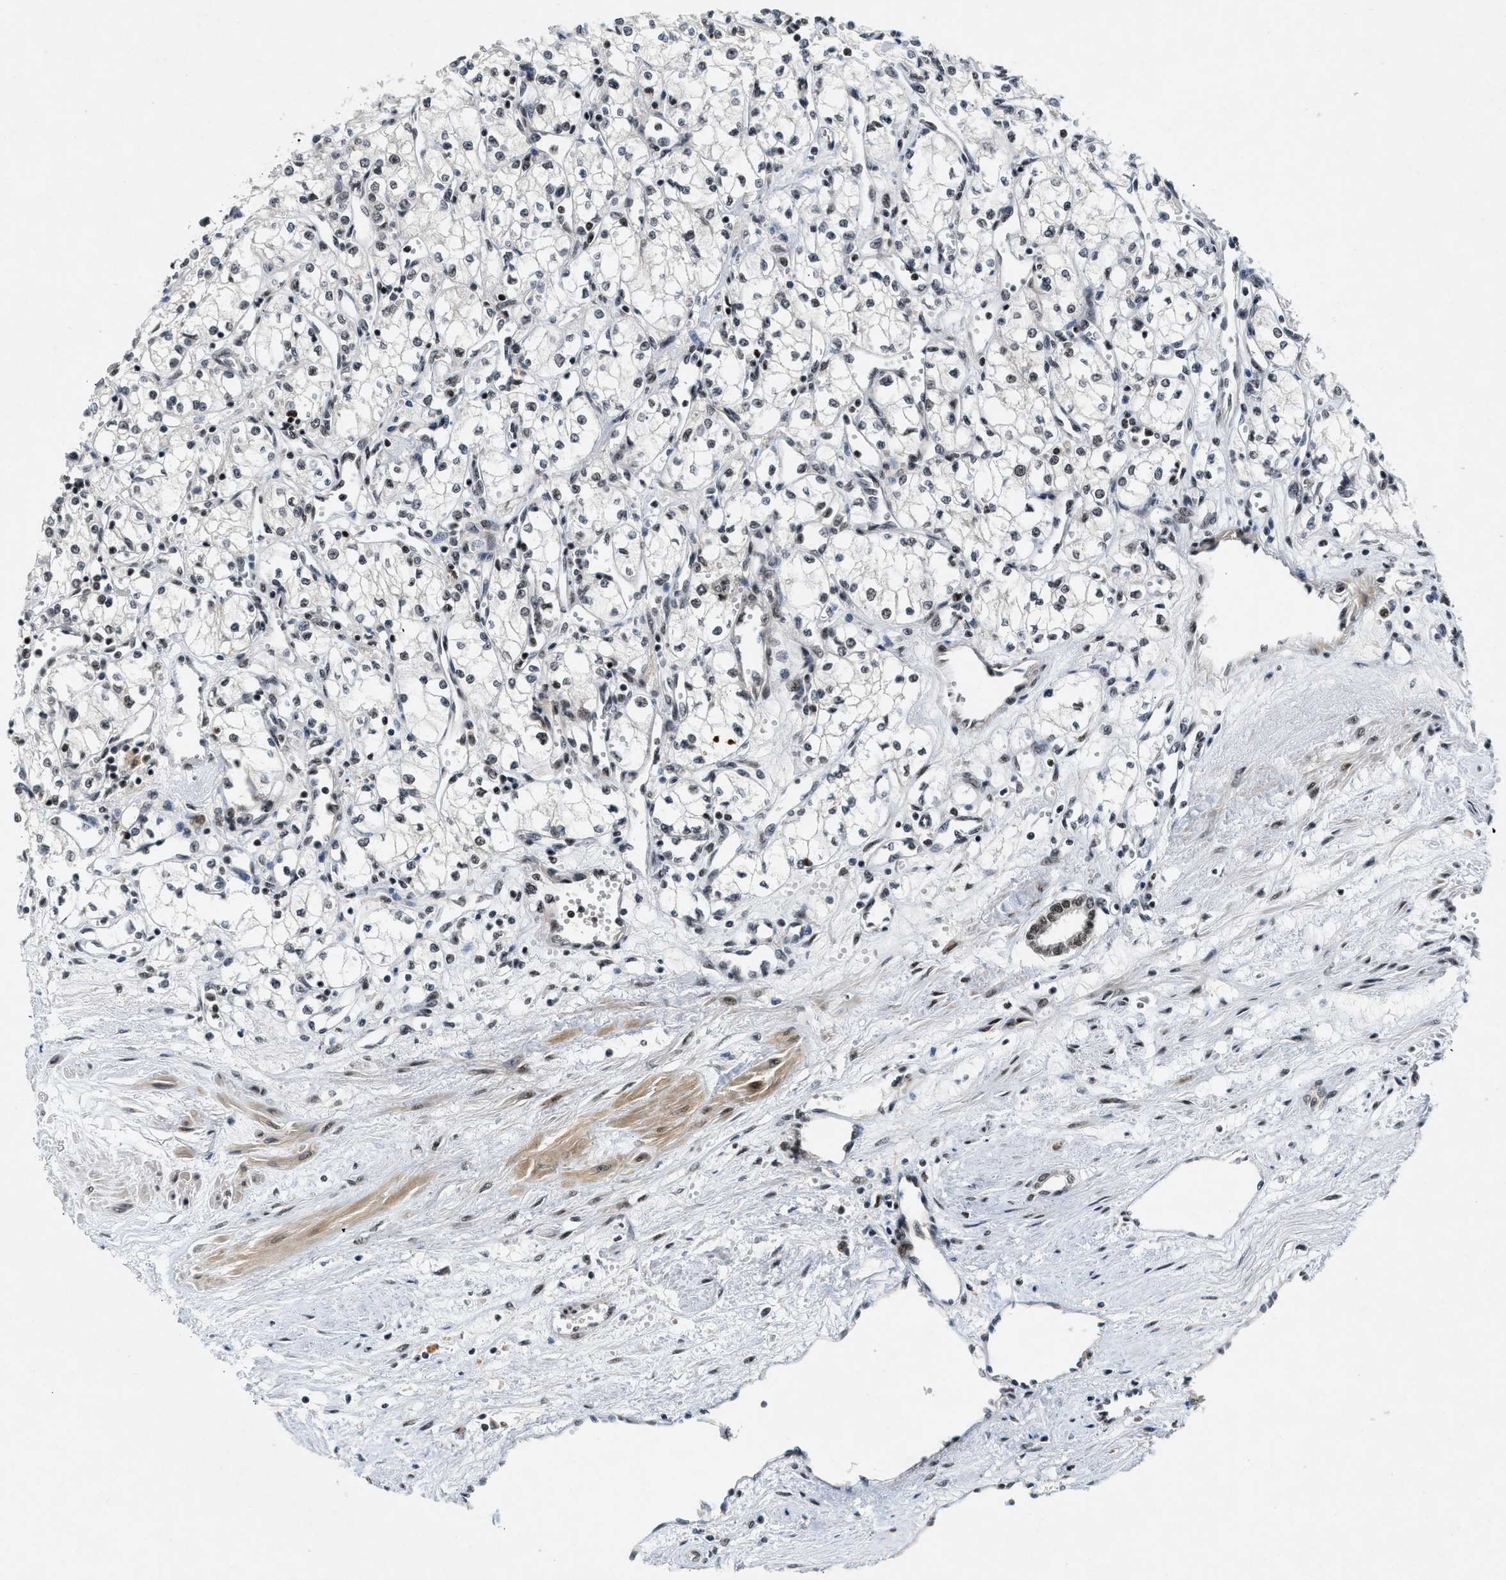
{"staining": {"intensity": "weak", "quantity": "25%-75%", "location": "nuclear"}, "tissue": "renal cancer", "cell_type": "Tumor cells", "image_type": "cancer", "snomed": [{"axis": "morphology", "description": "Adenocarcinoma, NOS"}, {"axis": "topography", "description": "Kidney"}], "caption": "Renal cancer (adenocarcinoma) stained for a protein shows weak nuclear positivity in tumor cells.", "gene": "NCOA1", "patient": {"sex": "male", "age": 59}}